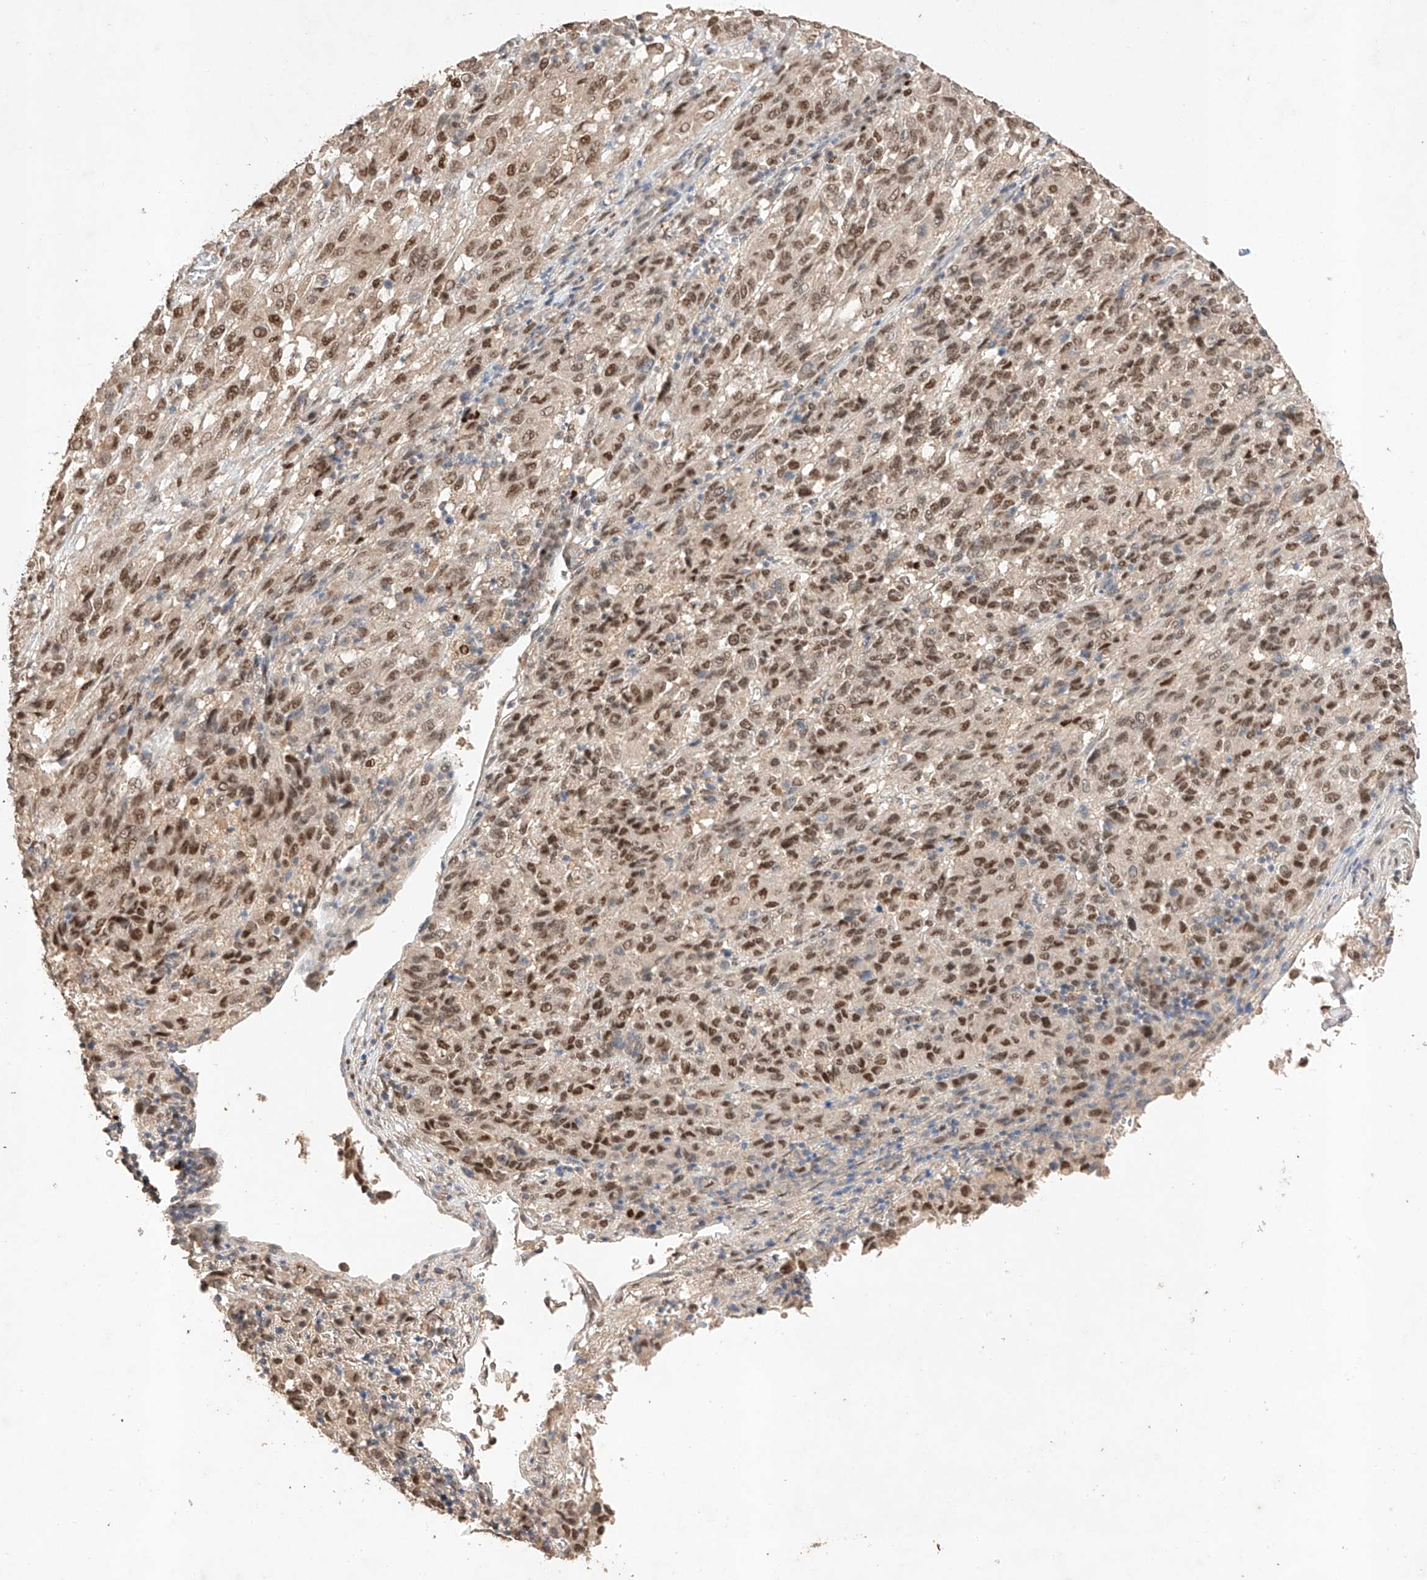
{"staining": {"intensity": "moderate", "quantity": ">75%", "location": "nuclear"}, "tissue": "melanoma", "cell_type": "Tumor cells", "image_type": "cancer", "snomed": [{"axis": "morphology", "description": "Malignant melanoma, Metastatic site"}, {"axis": "topography", "description": "Lung"}], "caption": "Brown immunohistochemical staining in melanoma shows moderate nuclear staining in about >75% of tumor cells.", "gene": "APIP", "patient": {"sex": "male", "age": 64}}